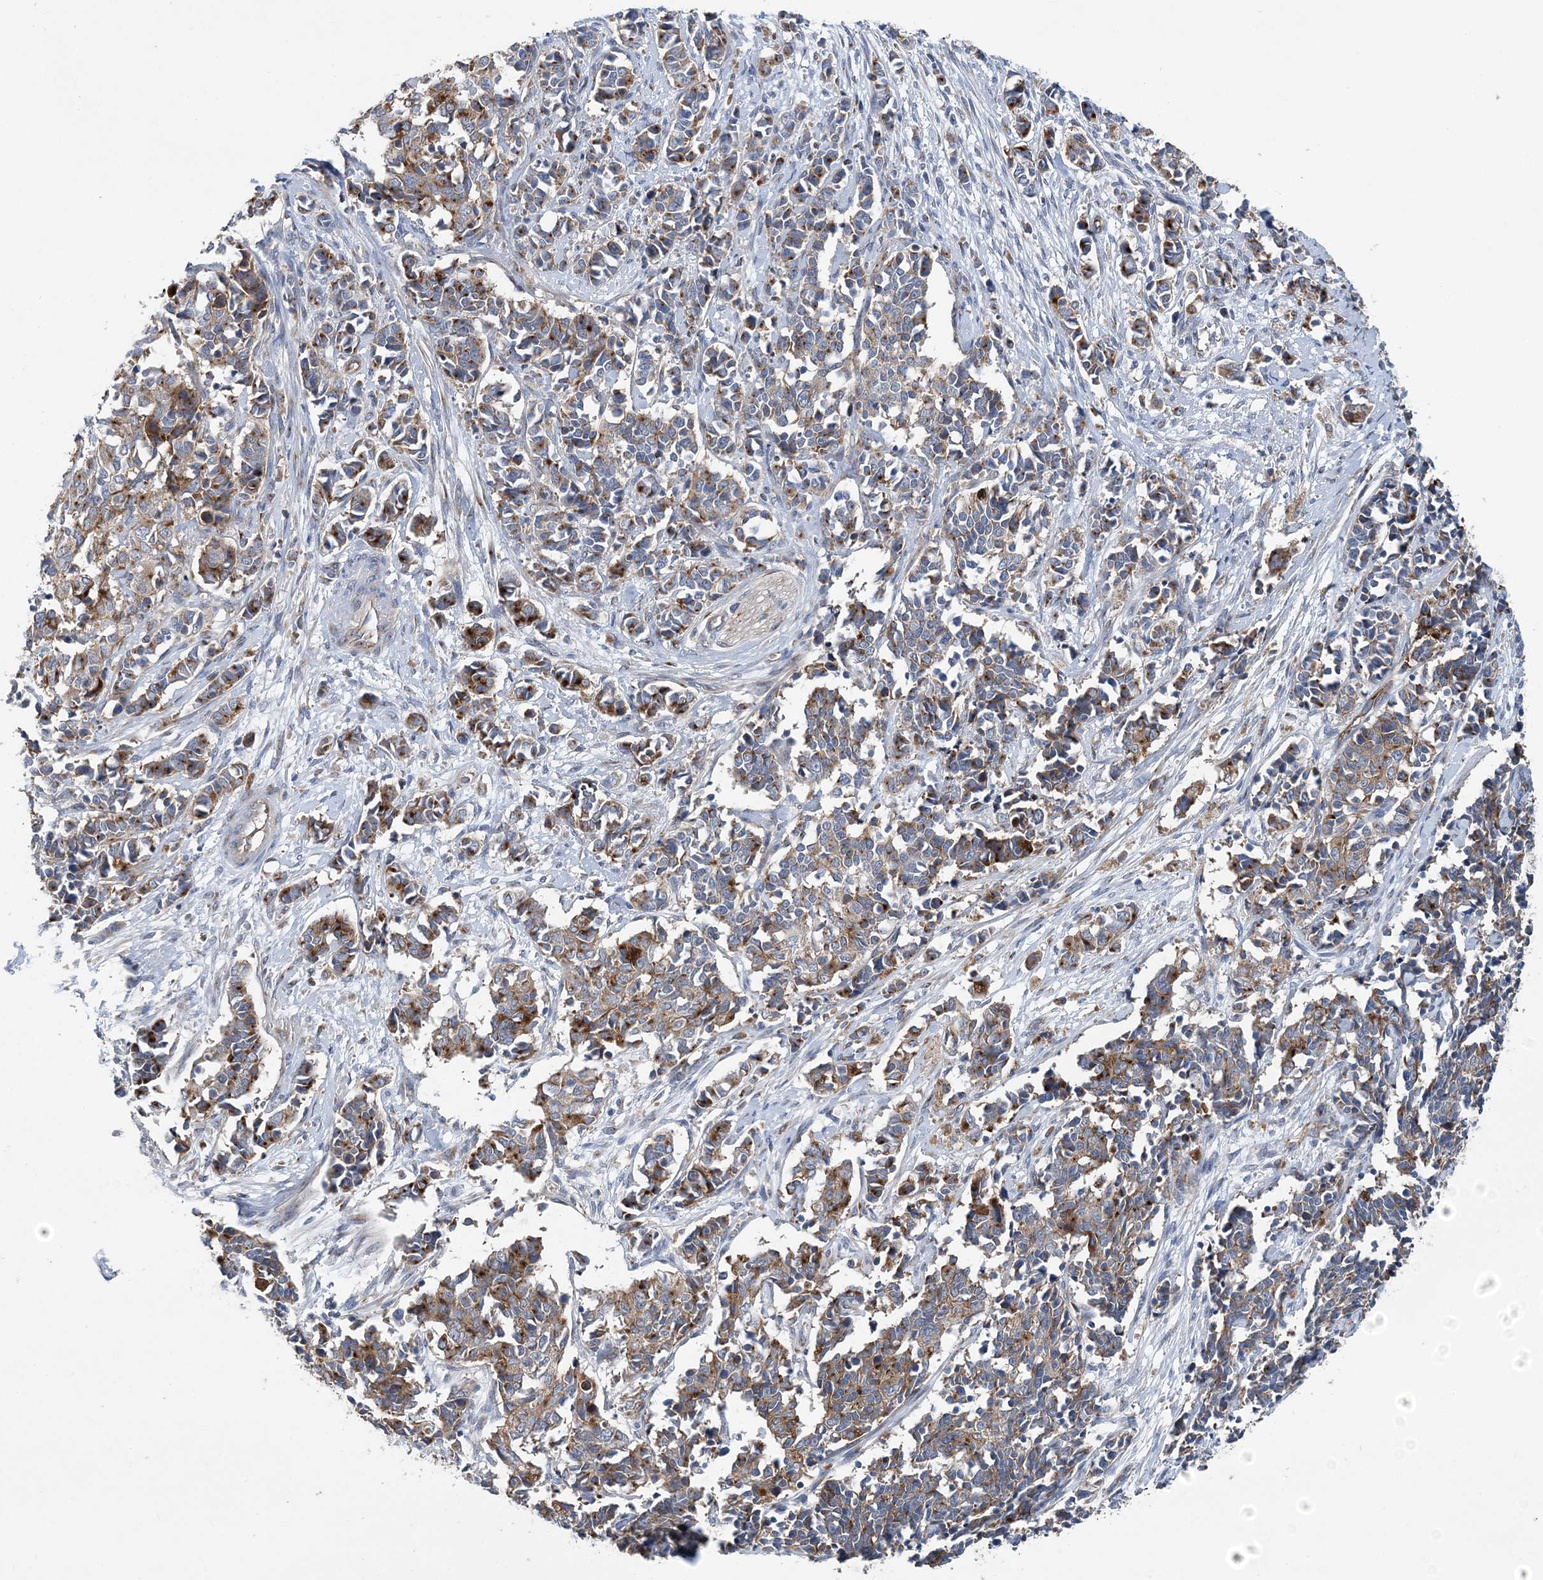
{"staining": {"intensity": "moderate", "quantity": "25%-75%", "location": "cytoplasmic/membranous"}, "tissue": "cervical cancer", "cell_type": "Tumor cells", "image_type": "cancer", "snomed": [{"axis": "morphology", "description": "Normal tissue, NOS"}, {"axis": "morphology", "description": "Squamous cell carcinoma, NOS"}, {"axis": "topography", "description": "Cervix"}], "caption": "High-magnification brightfield microscopy of squamous cell carcinoma (cervical) stained with DAB (3,3'-diaminobenzidine) (brown) and counterstained with hematoxylin (blue). tumor cells exhibit moderate cytoplasmic/membranous positivity is seen in about25%-75% of cells. (Stains: DAB in brown, nuclei in blue, Microscopy: brightfield microscopy at high magnification).", "gene": "PTTG1IP", "patient": {"sex": "female", "age": 35}}